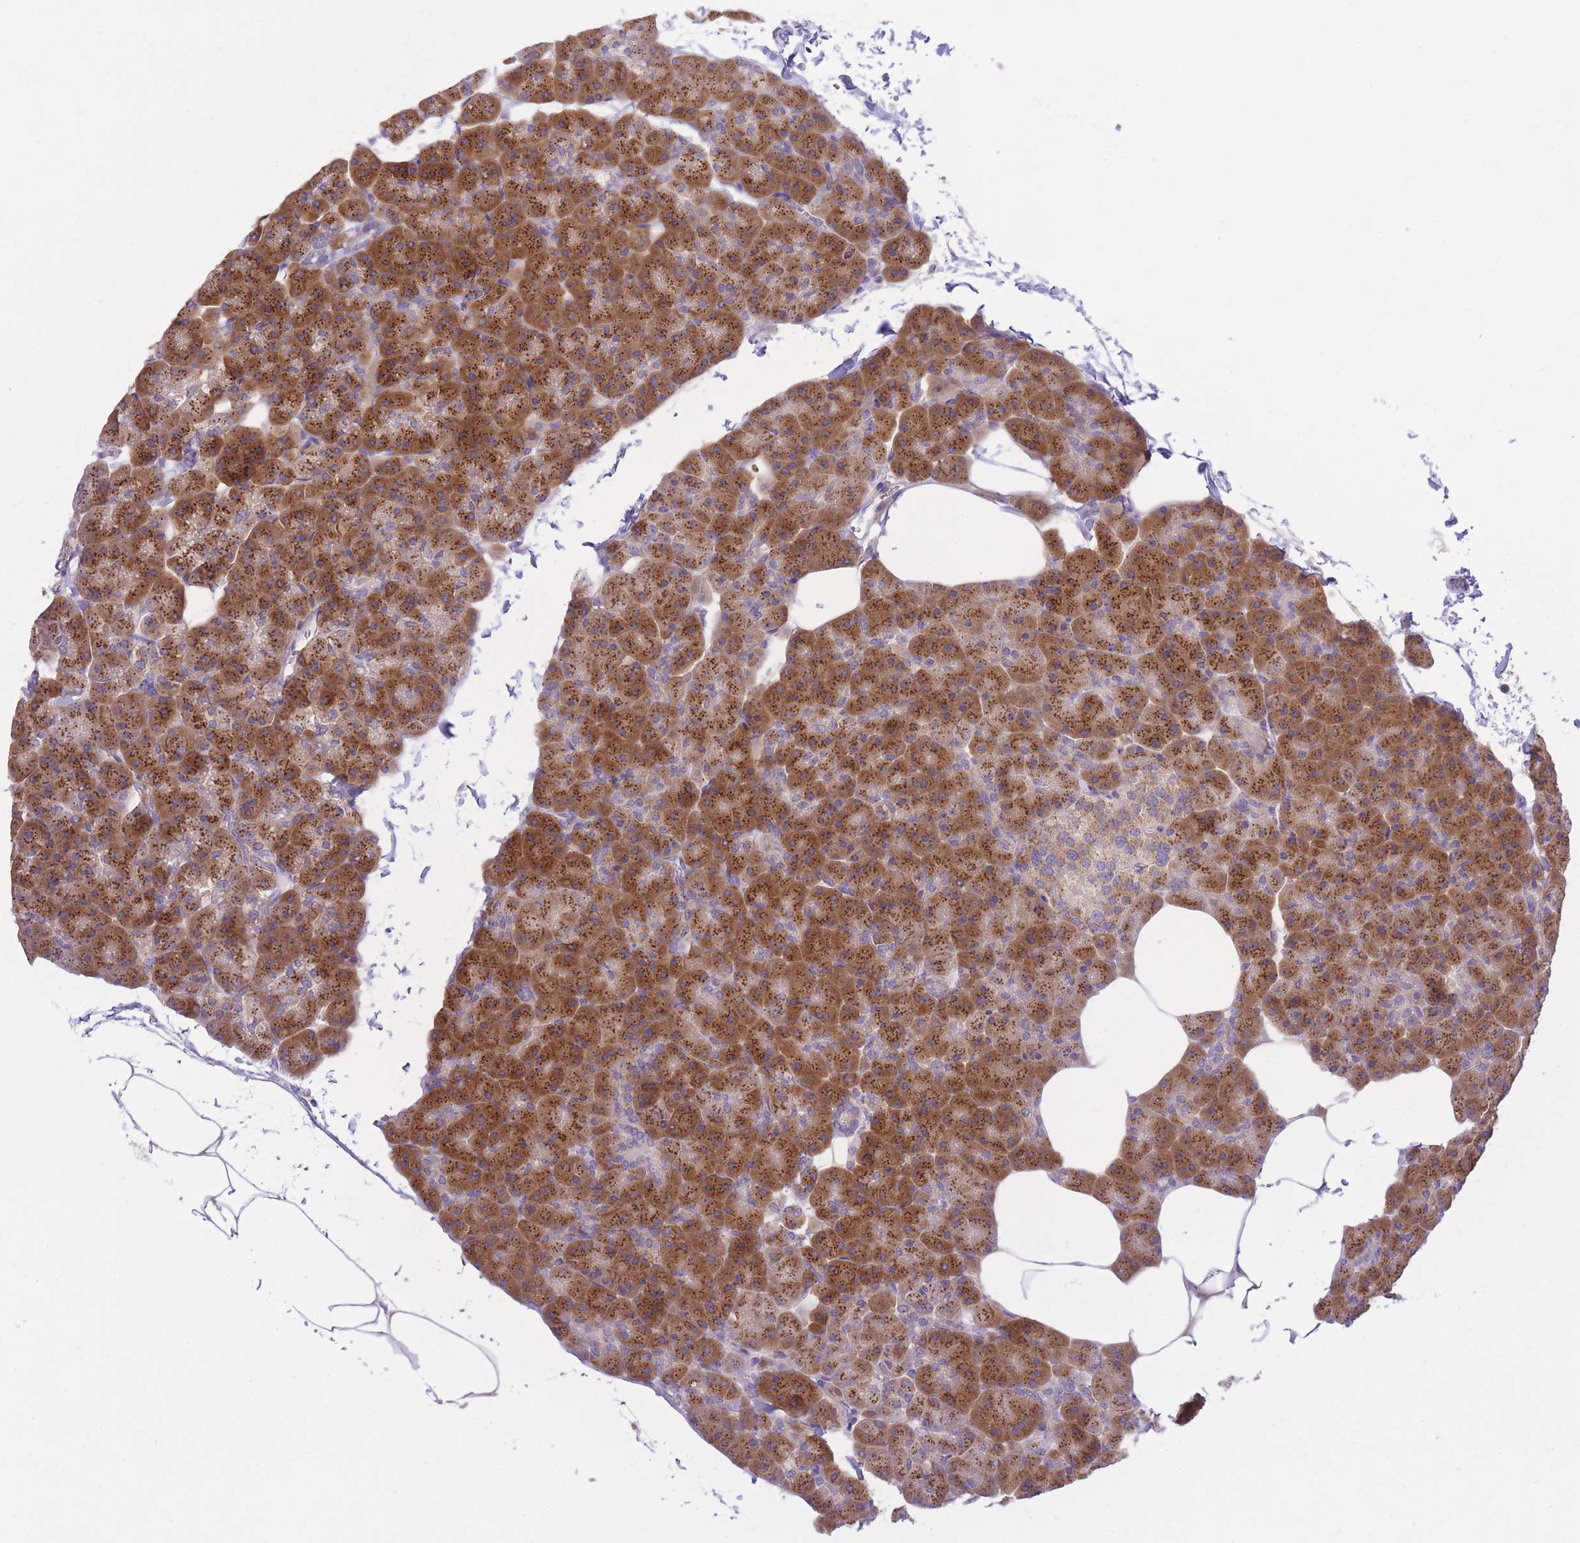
{"staining": {"intensity": "strong", "quantity": ">75%", "location": "cytoplasmic/membranous"}, "tissue": "pancreas", "cell_type": "Exocrine glandular cells", "image_type": "normal", "snomed": [{"axis": "morphology", "description": "Normal tissue, NOS"}, {"axis": "topography", "description": "Pancreas"}], "caption": "Exocrine glandular cells display high levels of strong cytoplasmic/membranous staining in about >75% of cells in normal human pancreas.", "gene": "COPG1", "patient": {"sex": "male", "age": 35}}